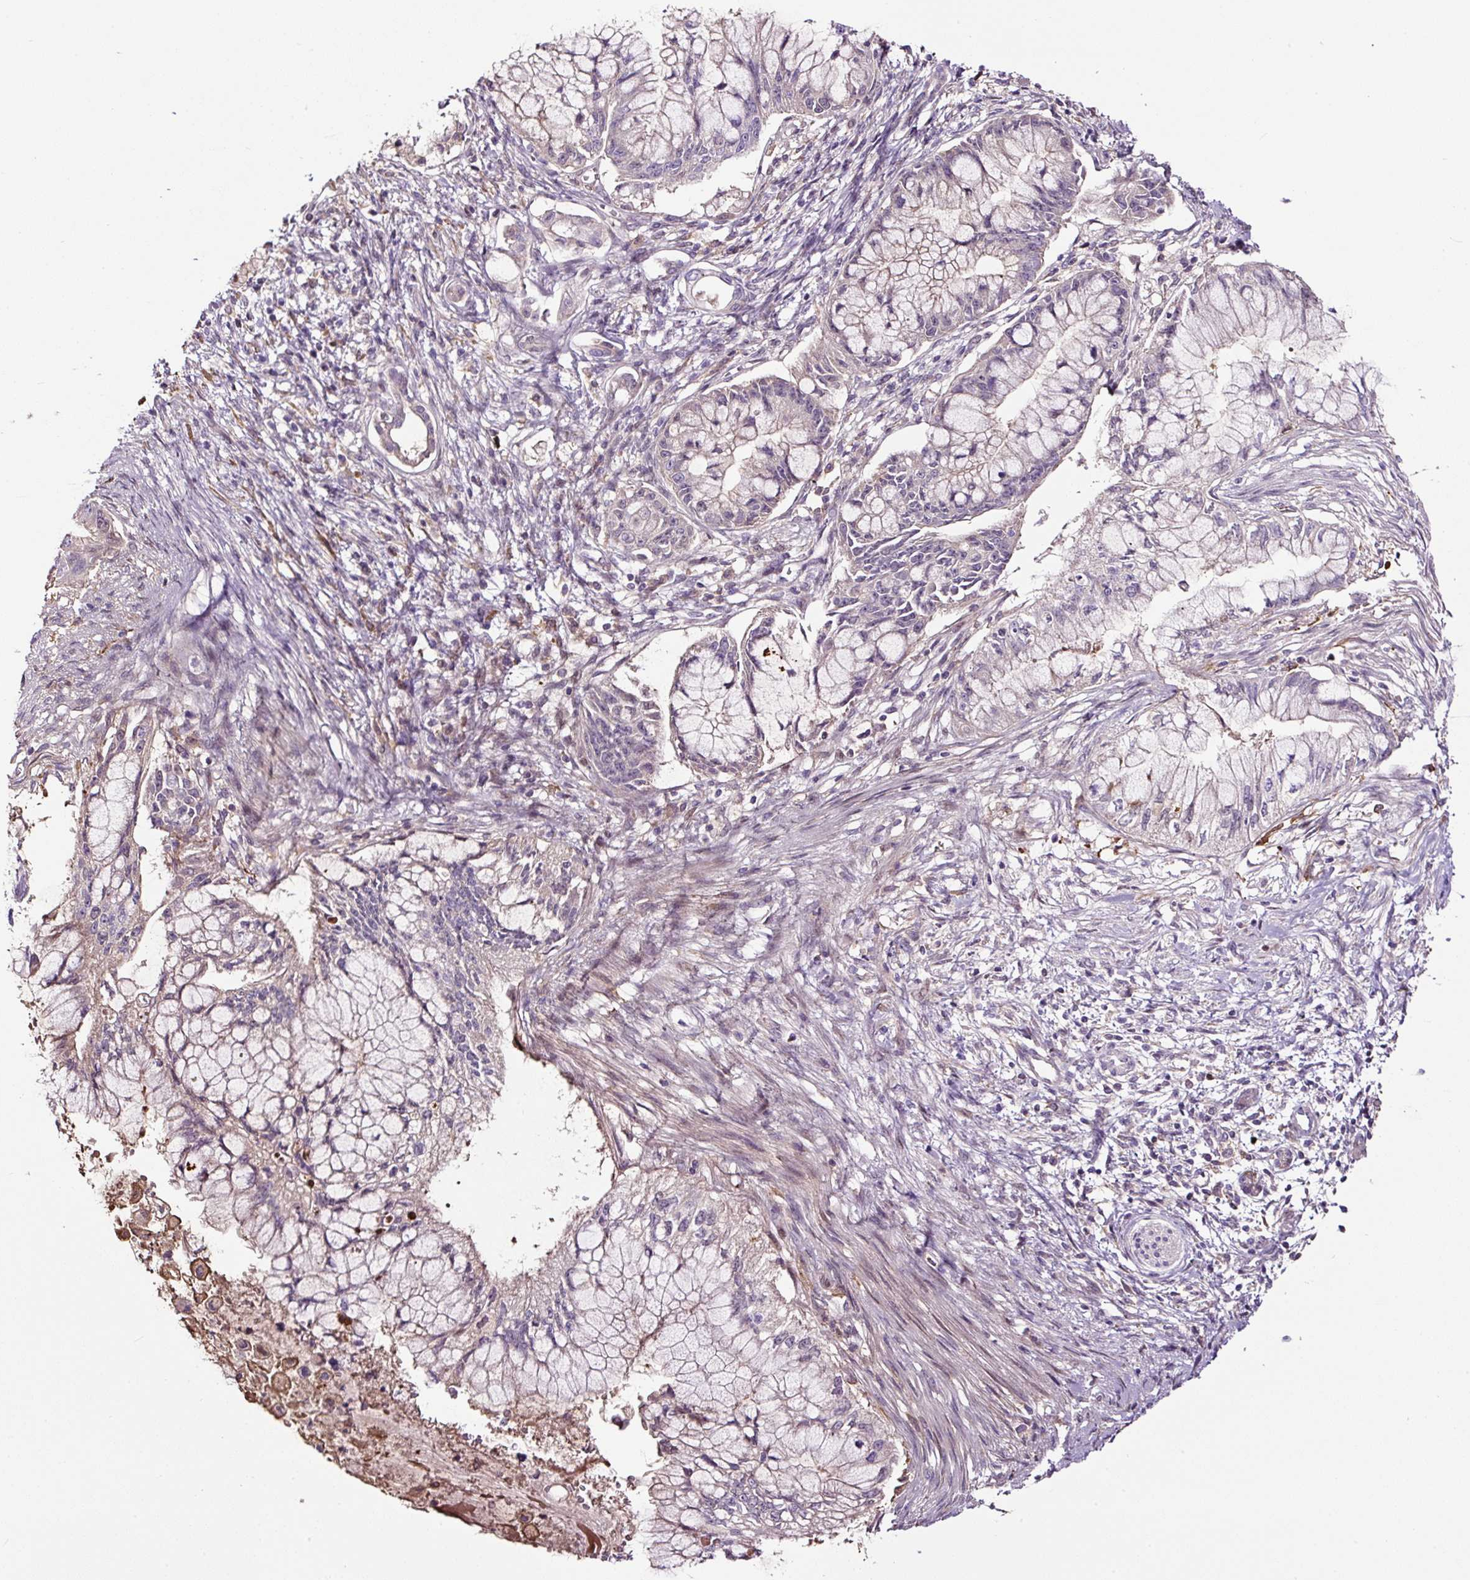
{"staining": {"intensity": "negative", "quantity": "none", "location": "none"}, "tissue": "pancreatic cancer", "cell_type": "Tumor cells", "image_type": "cancer", "snomed": [{"axis": "morphology", "description": "Adenocarcinoma, NOS"}, {"axis": "topography", "description": "Pancreas"}], "caption": "High magnification brightfield microscopy of pancreatic cancer (adenocarcinoma) stained with DAB (brown) and counterstained with hematoxylin (blue): tumor cells show no significant positivity.", "gene": "LRRC24", "patient": {"sex": "male", "age": 48}}